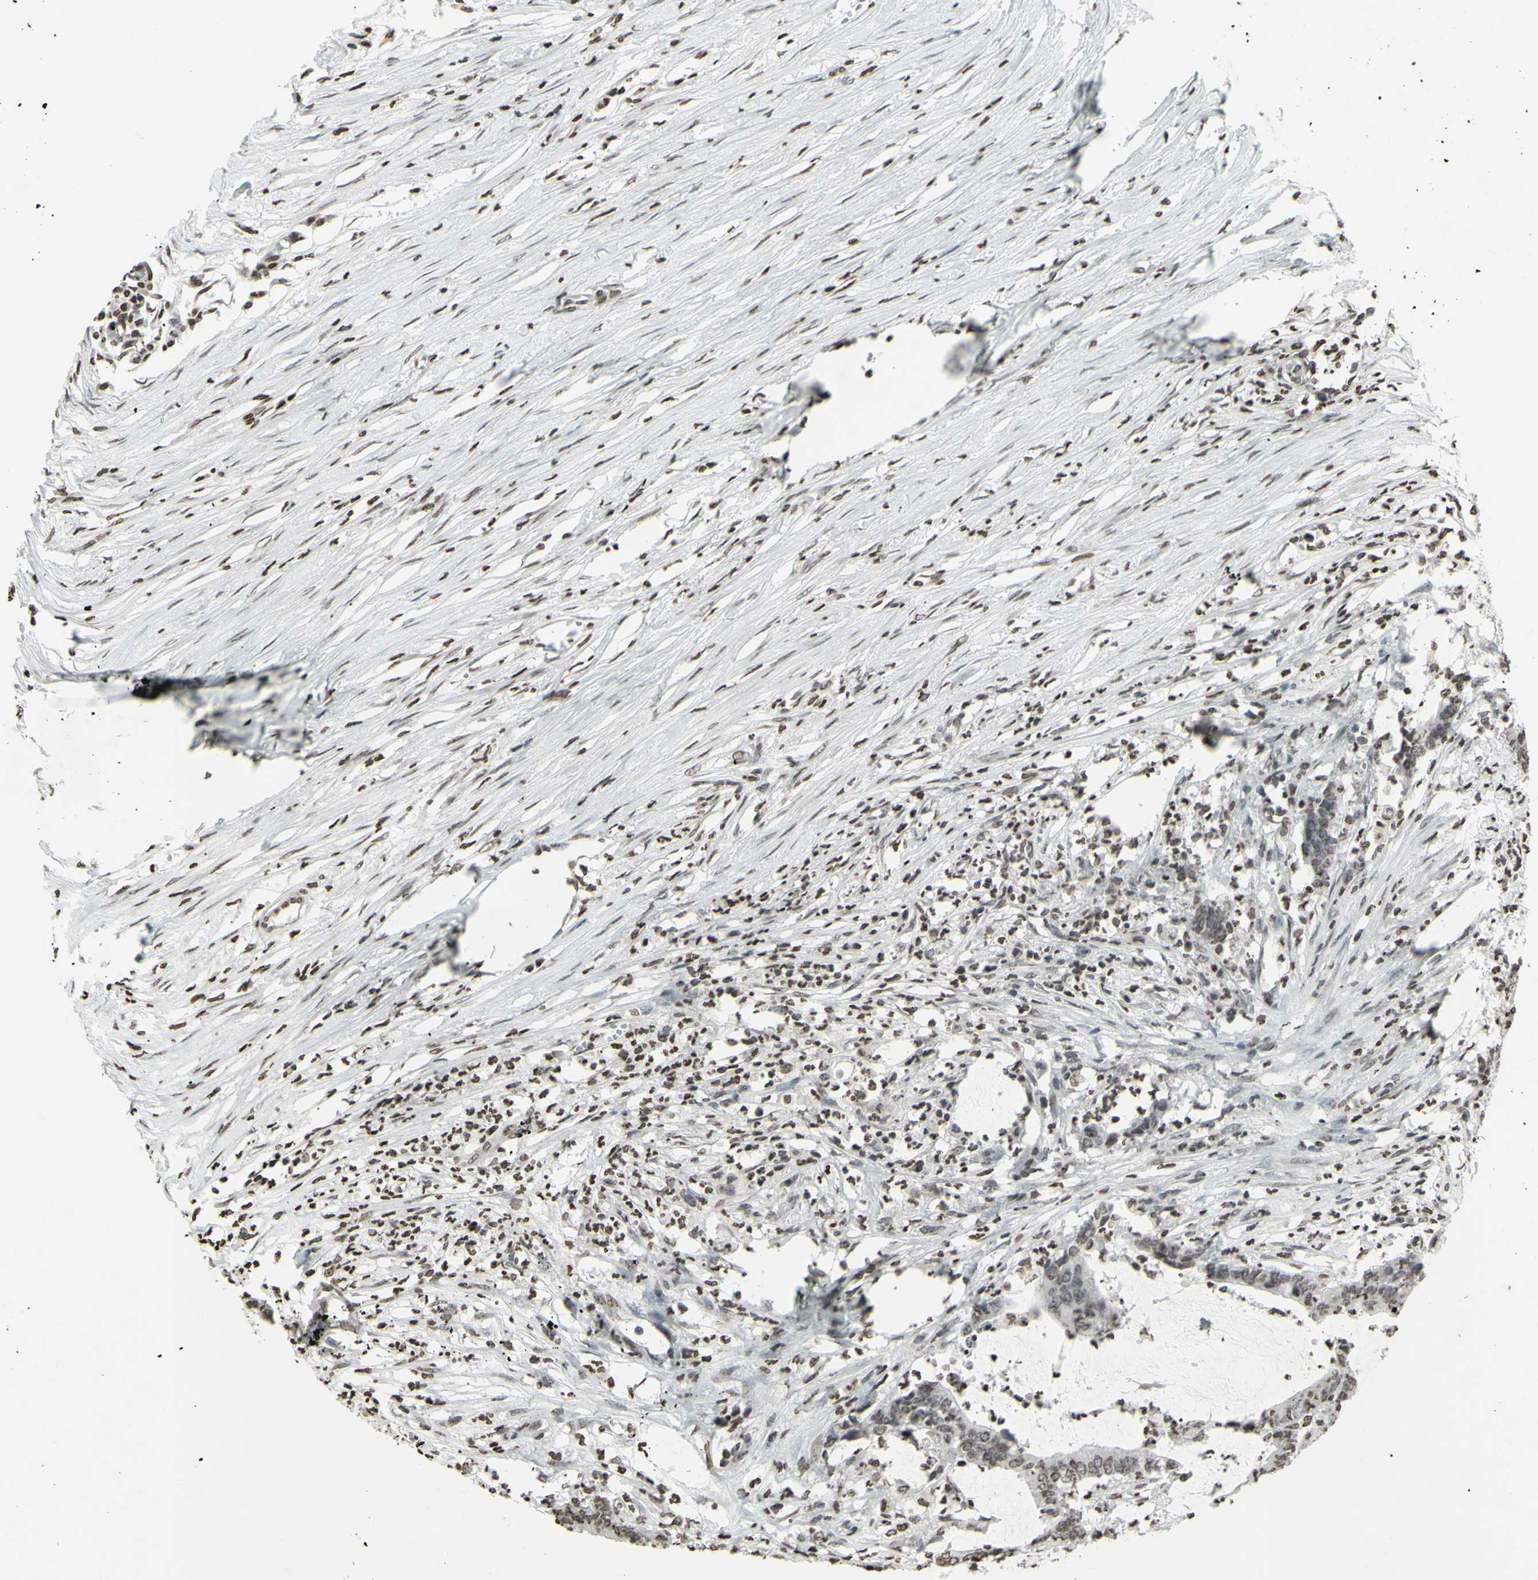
{"staining": {"intensity": "weak", "quantity": ">75%", "location": "nuclear"}, "tissue": "colorectal cancer", "cell_type": "Tumor cells", "image_type": "cancer", "snomed": [{"axis": "morphology", "description": "Adenocarcinoma, NOS"}, {"axis": "topography", "description": "Rectum"}], "caption": "This photomicrograph reveals adenocarcinoma (colorectal) stained with immunohistochemistry to label a protein in brown. The nuclear of tumor cells show weak positivity for the protein. Nuclei are counter-stained blue.", "gene": "CD79B", "patient": {"sex": "female", "age": 66}}